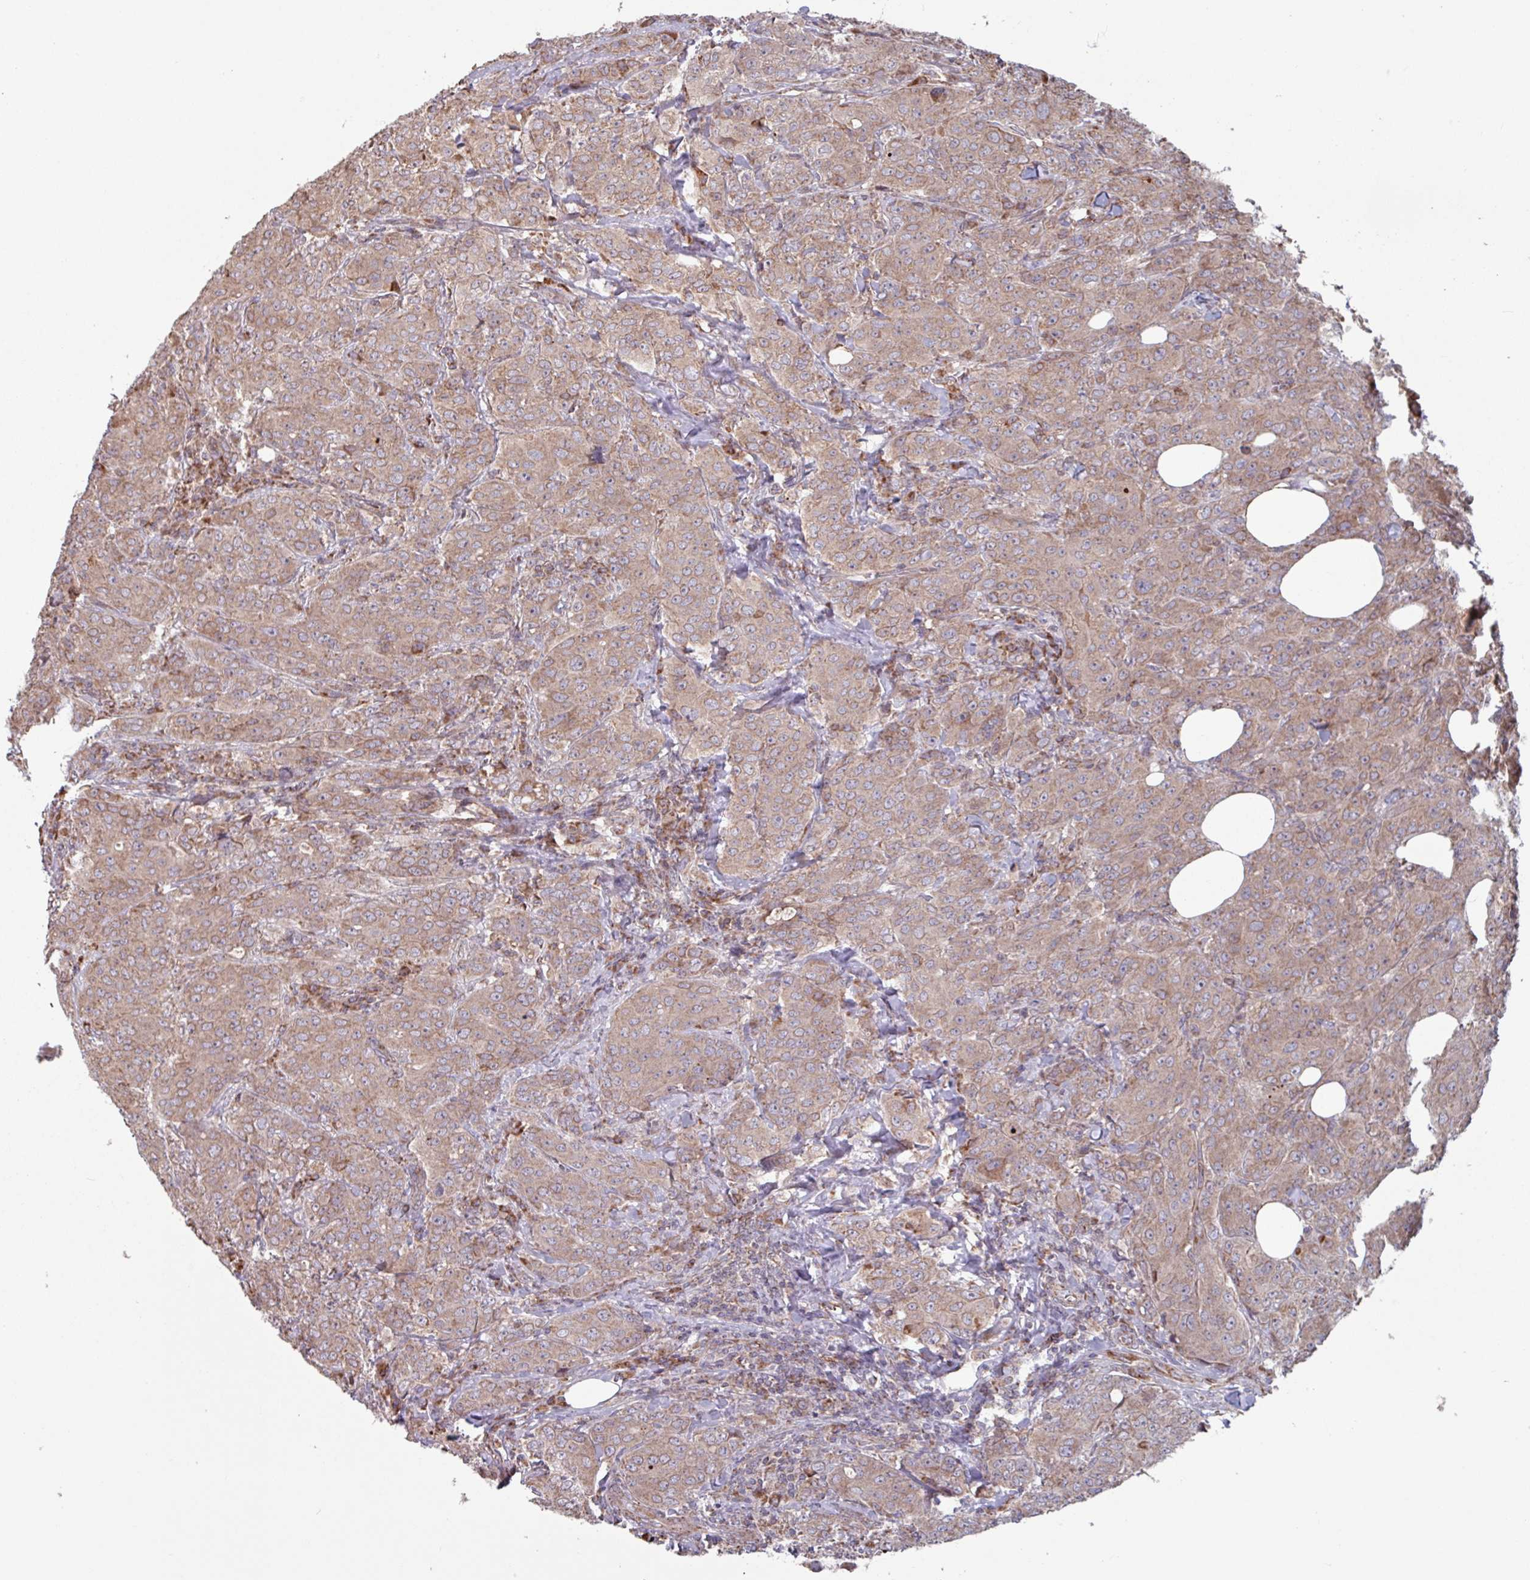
{"staining": {"intensity": "weak", "quantity": ">75%", "location": "cytoplasmic/membranous"}, "tissue": "breast cancer", "cell_type": "Tumor cells", "image_type": "cancer", "snomed": [{"axis": "morphology", "description": "Duct carcinoma"}, {"axis": "topography", "description": "Breast"}], "caption": "Protein expression analysis of breast cancer reveals weak cytoplasmic/membranous staining in approximately >75% of tumor cells.", "gene": "COX7C", "patient": {"sex": "female", "age": 43}}